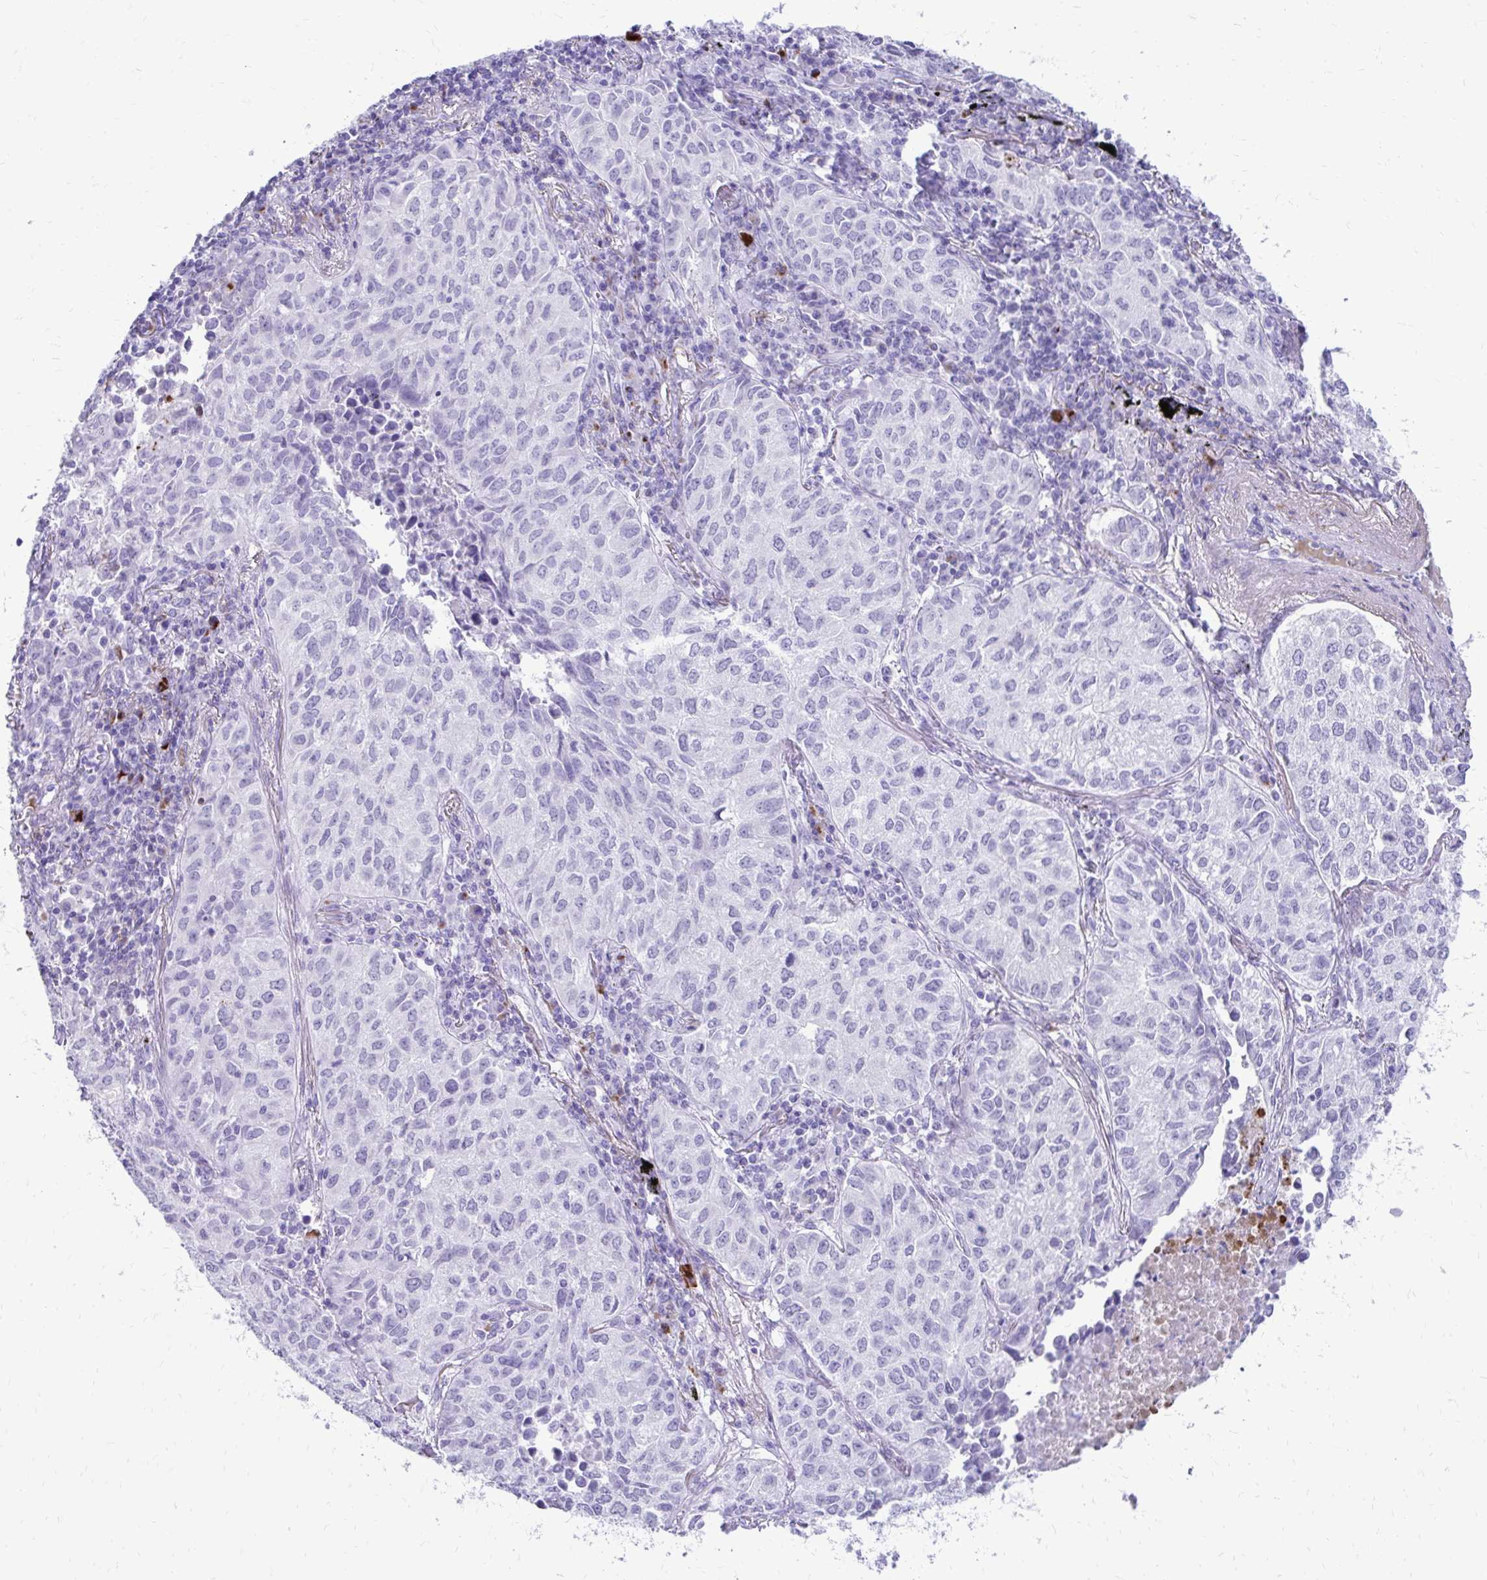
{"staining": {"intensity": "negative", "quantity": "none", "location": "none"}, "tissue": "lung cancer", "cell_type": "Tumor cells", "image_type": "cancer", "snomed": [{"axis": "morphology", "description": "Adenocarcinoma, NOS"}, {"axis": "topography", "description": "Lung"}], "caption": "Tumor cells show no significant positivity in lung cancer.", "gene": "SATL1", "patient": {"sex": "female", "age": 50}}